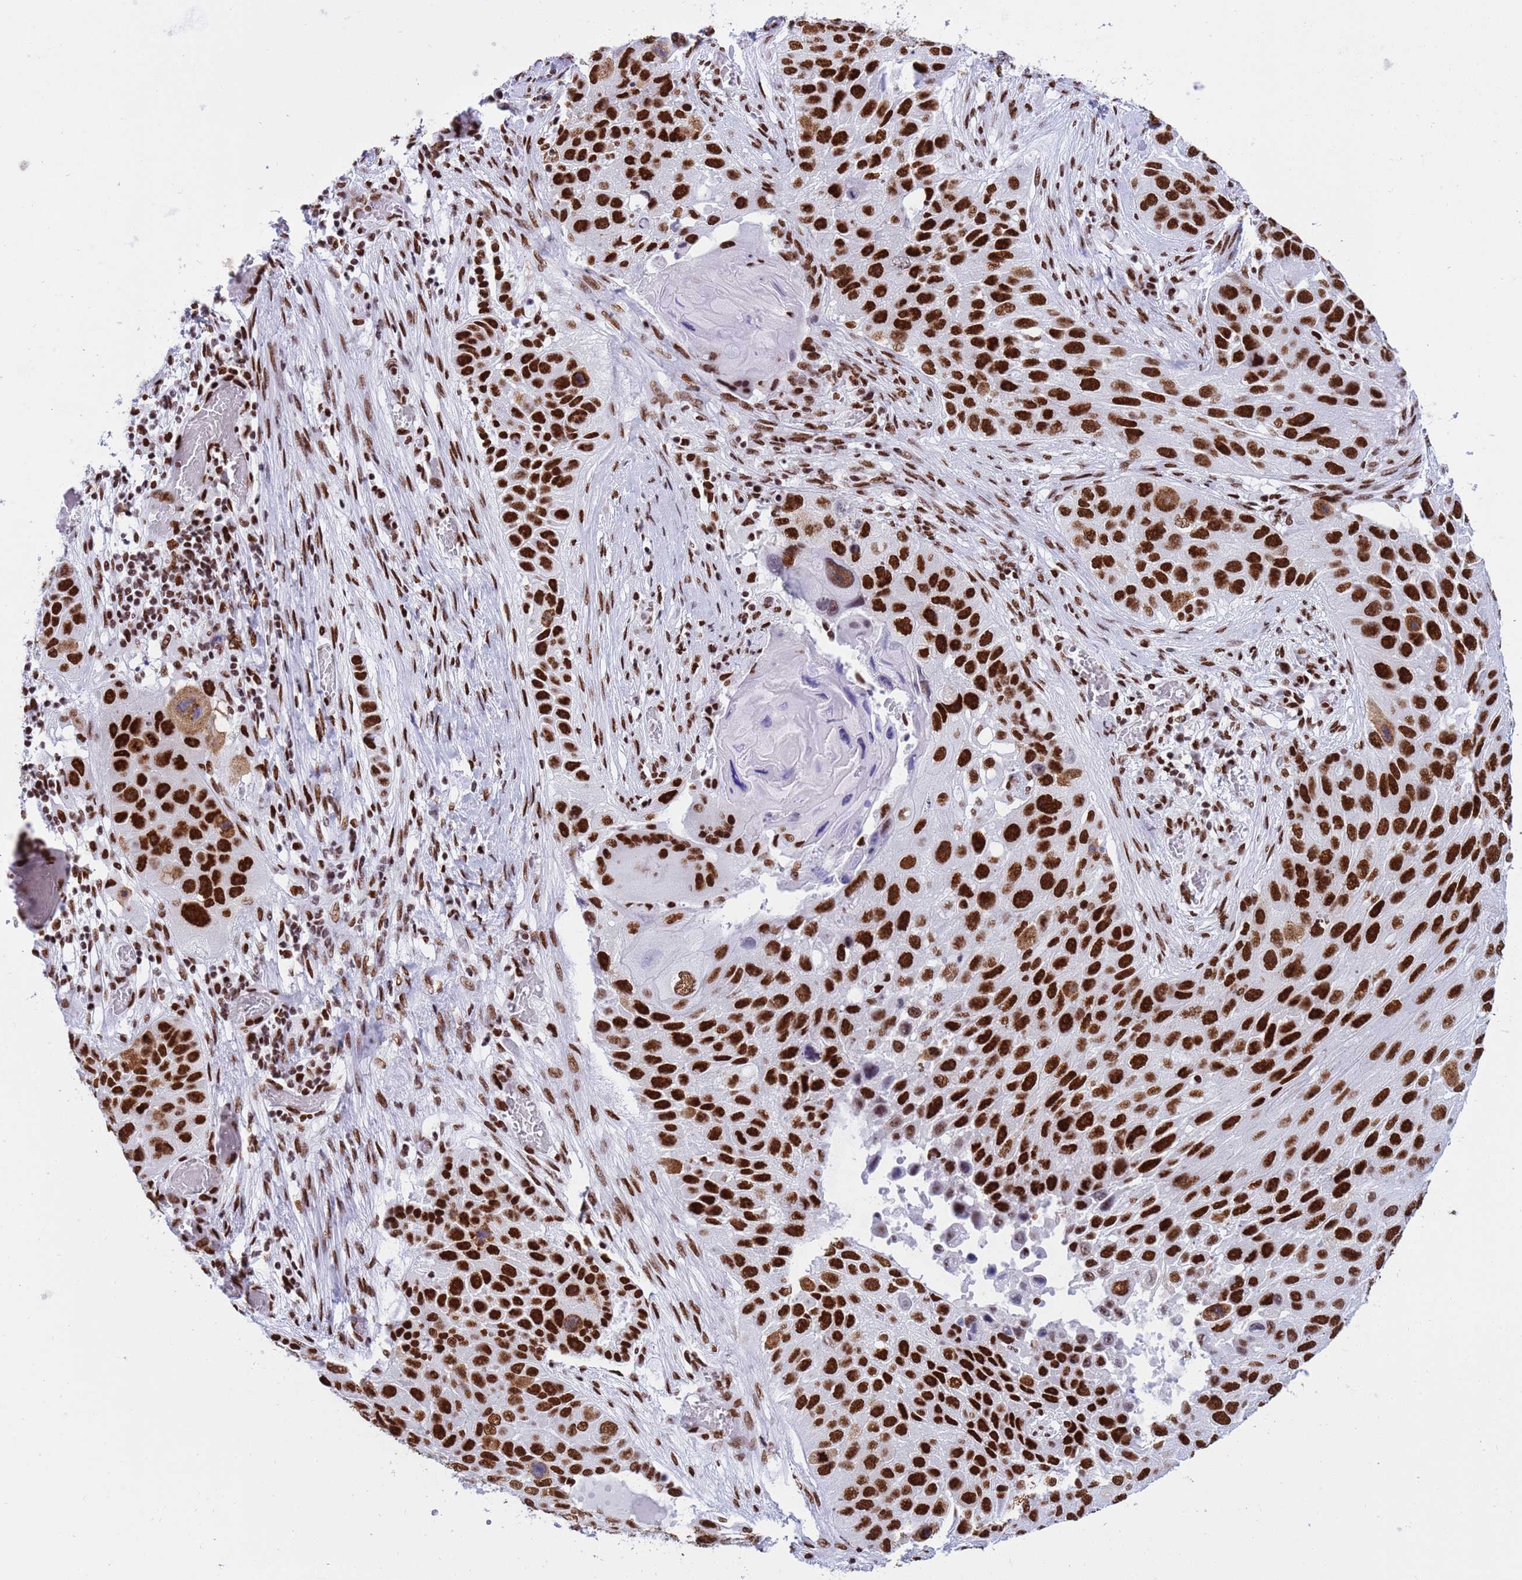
{"staining": {"intensity": "strong", "quantity": ">75%", "location": "nuclear"}, "tissue": "lung cancer", "cell_type": "Tumor cells", "image_type": "cancer", "snomed": [{"axis": "morphology", "description": "Adenocarcinoma, NOS"}, {"axis": "topography", "description": "Lung"}], "caption": "Immunohistochemical staining of lung cancer (adenocarcinoma) demonstrates high levels of strong nuclear protein positivity in about >75% of tumor cells.", "gene": "RALY", "patient": {"sex": "male", "age": 64}}